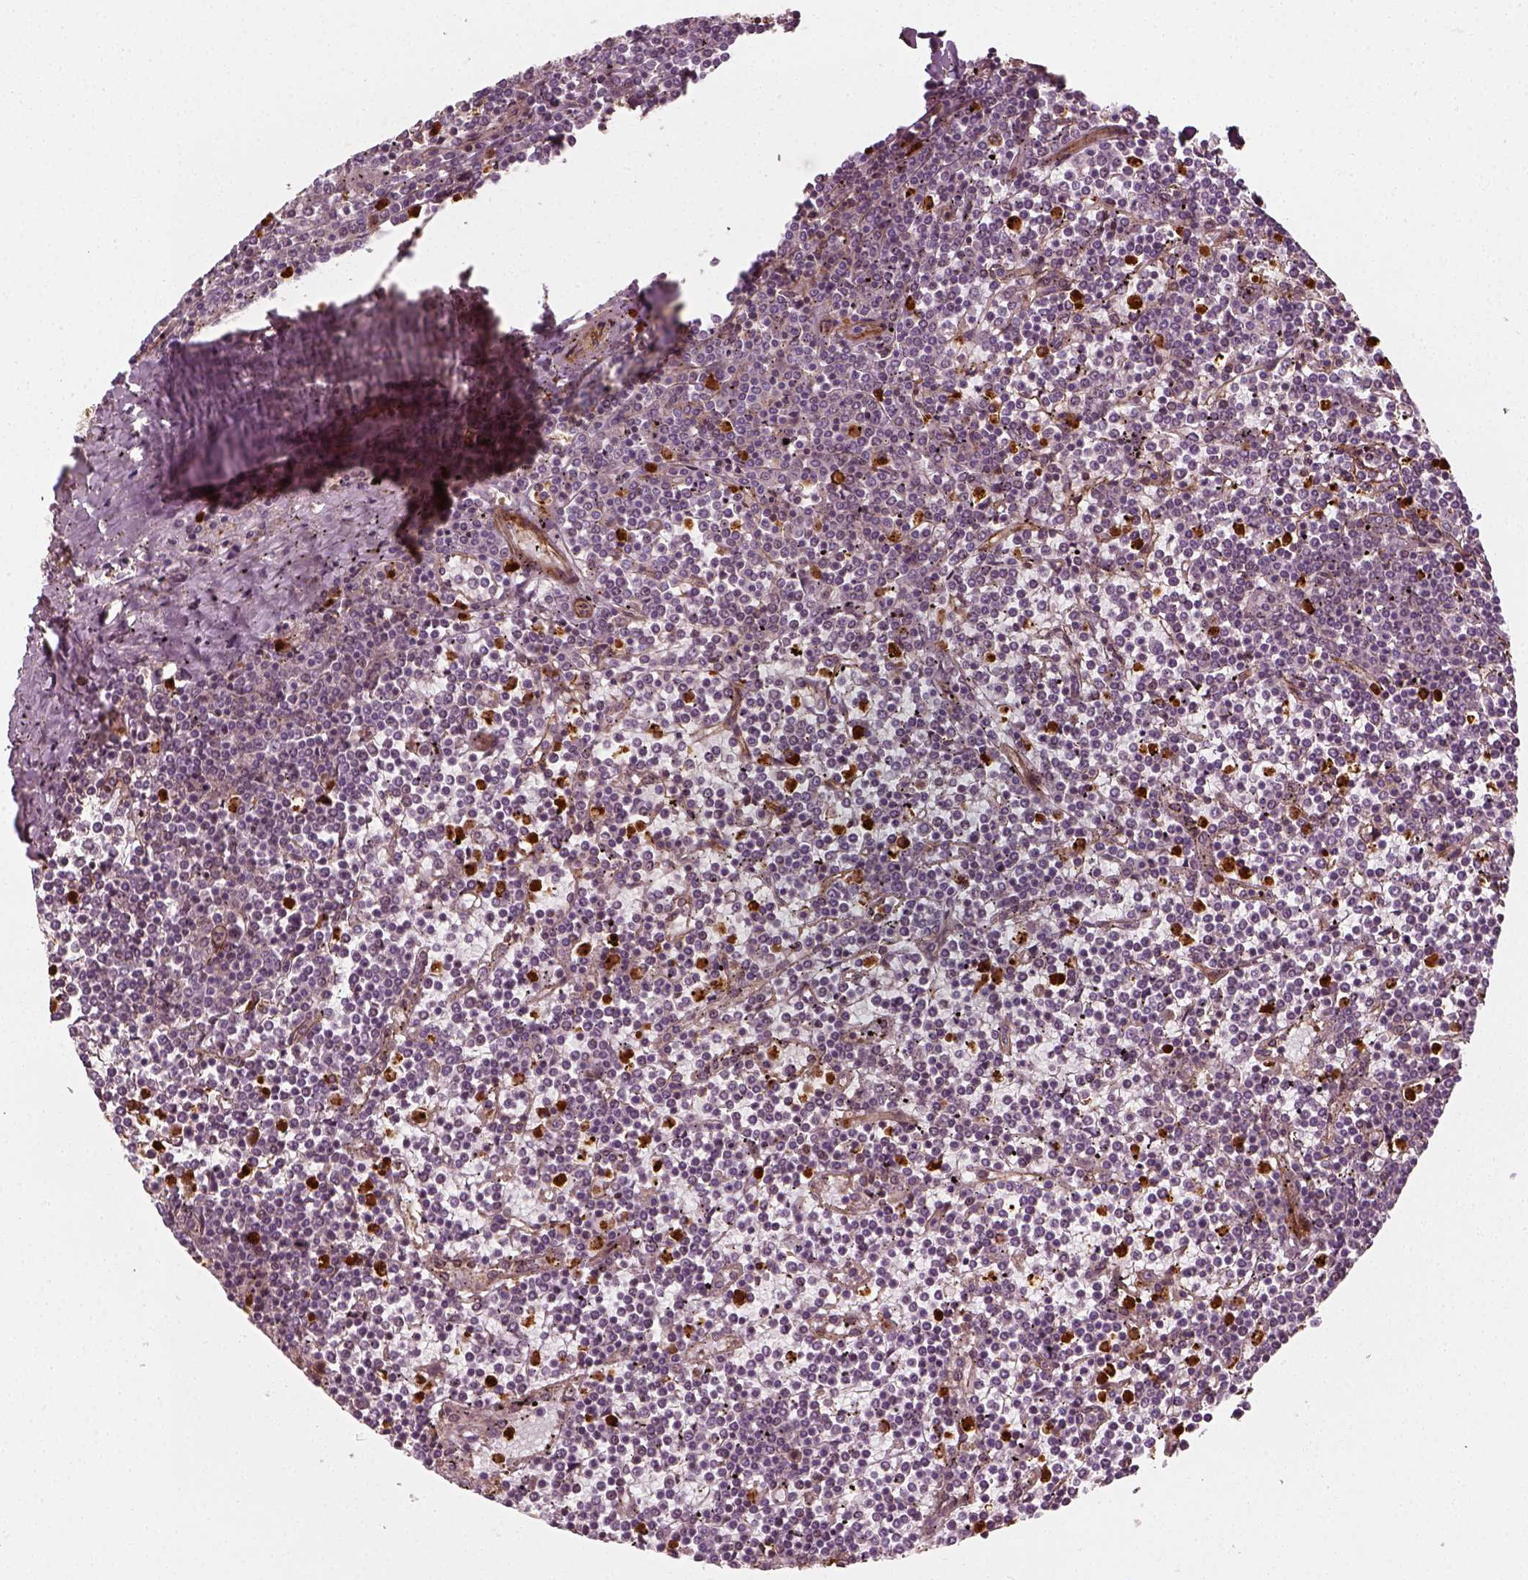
{"staining": {"intensity": "negative", "quantity": "none", "location": "none"}, "tissue": "lymphoma", "cell_type": "Tumor cells", "image_type": "cancer", "snomed": [{"axis": "morphology", "description": "Malignant lymphoma, non-Hodgkin's type, Low grade"}, {"axis": "topography", "description": "Spleen"}], "caption": "Malignant lymphoma, non-Hodgkin's type (low-grade) was stained to show a protein in brown. There is no significant positivity in tumor cells. (DAB immunohistochemistry with hematoxylin counter stain).", "gene": "NPTN", "patient": {"sex": "female", "age": 19}}